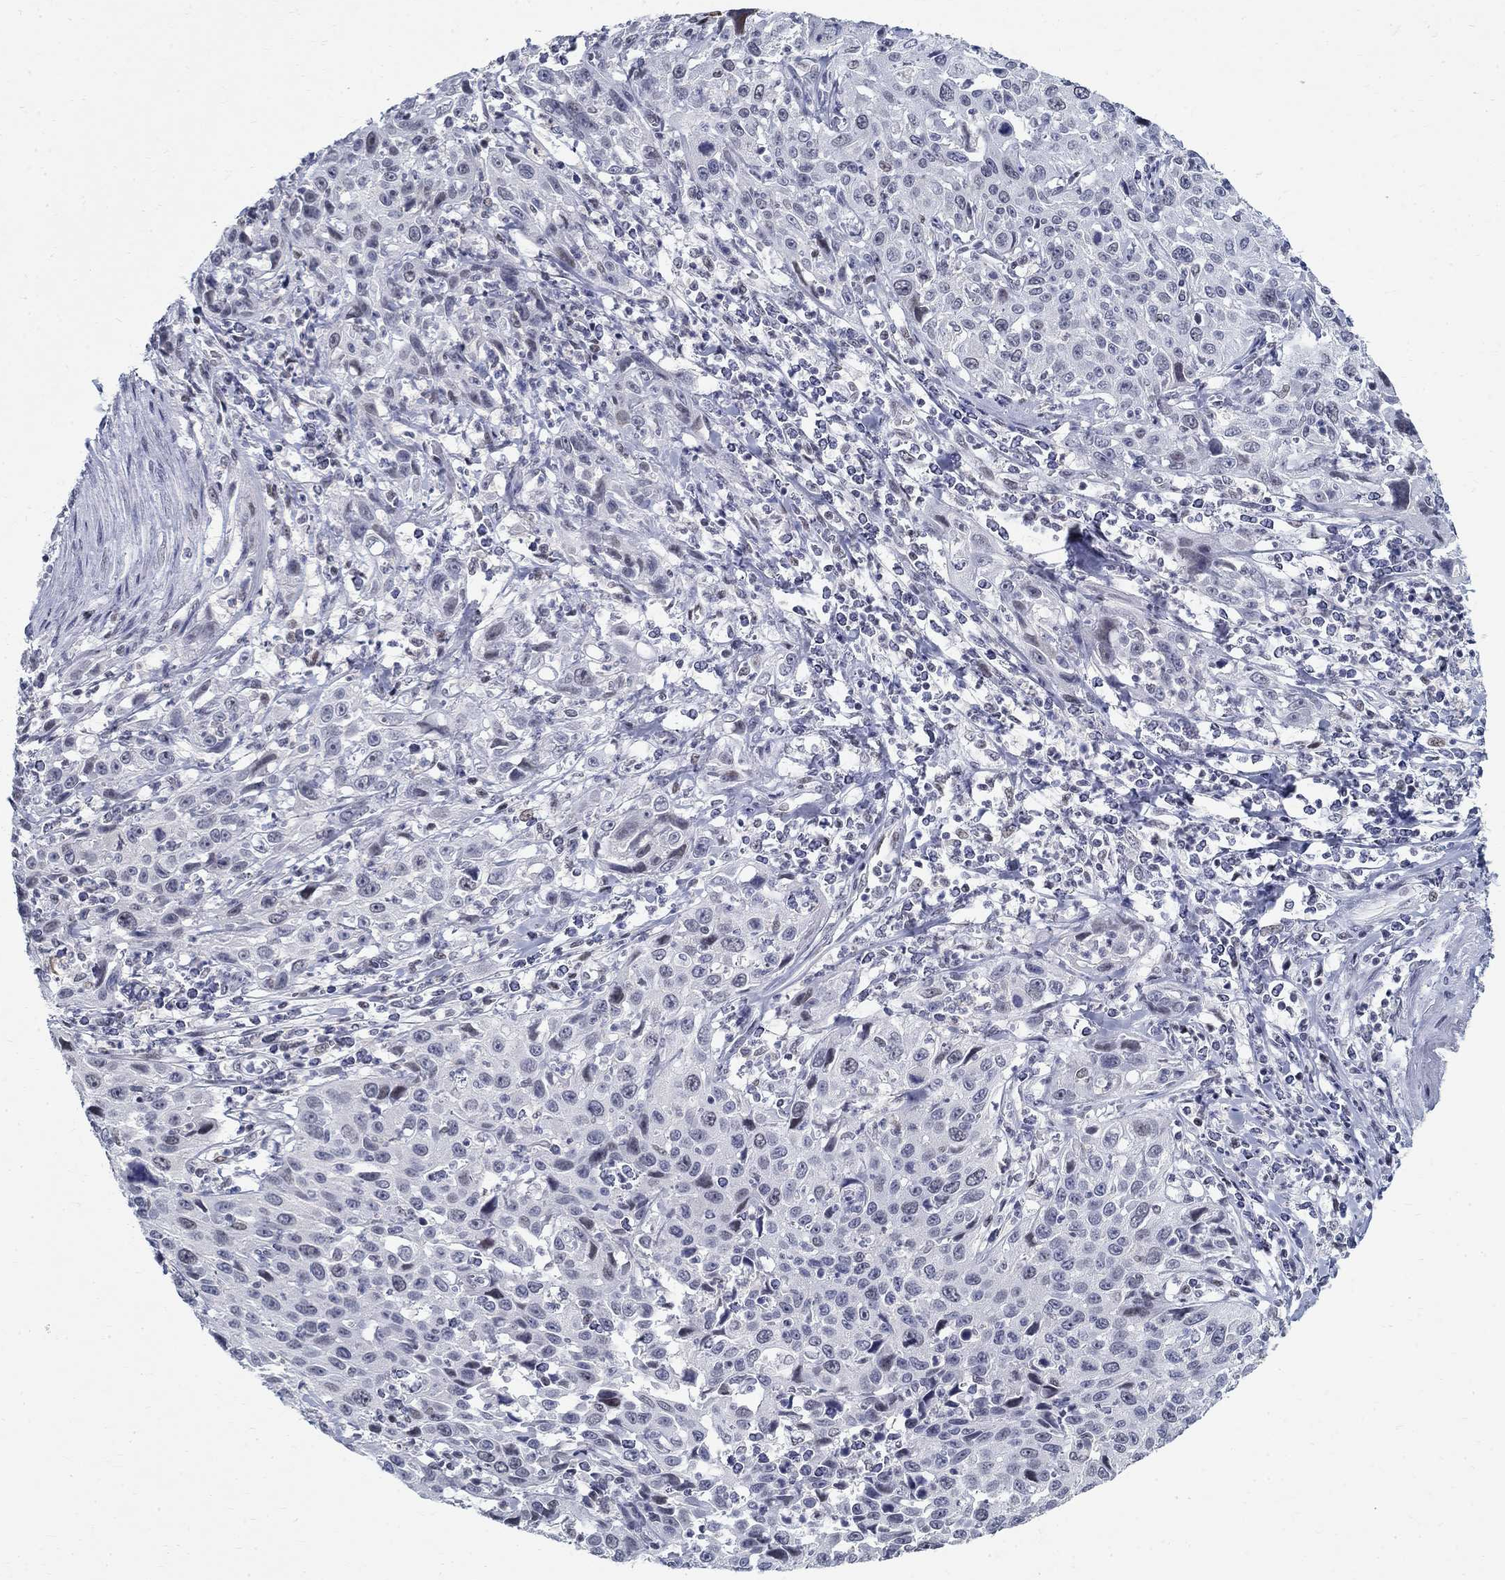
{"staining": {"intensity": "negative", "quantity": "none", "location": "none"}, "tissue": "cervical cancer", "cell_type": "Tumor cells", "image_type": "cancer", "snomed": [{"axis": "morphology", "description": "Squamous cell carcinoma, NOS"}, {"axis": "topography", "description": "Cervix"}], "caption": "Tumor cells are negative for protein expression in human cervical cancer (squamous cell carcinoma).", "gene": "BHLHE22", "patient": {"sex": "female", "age": 26}}